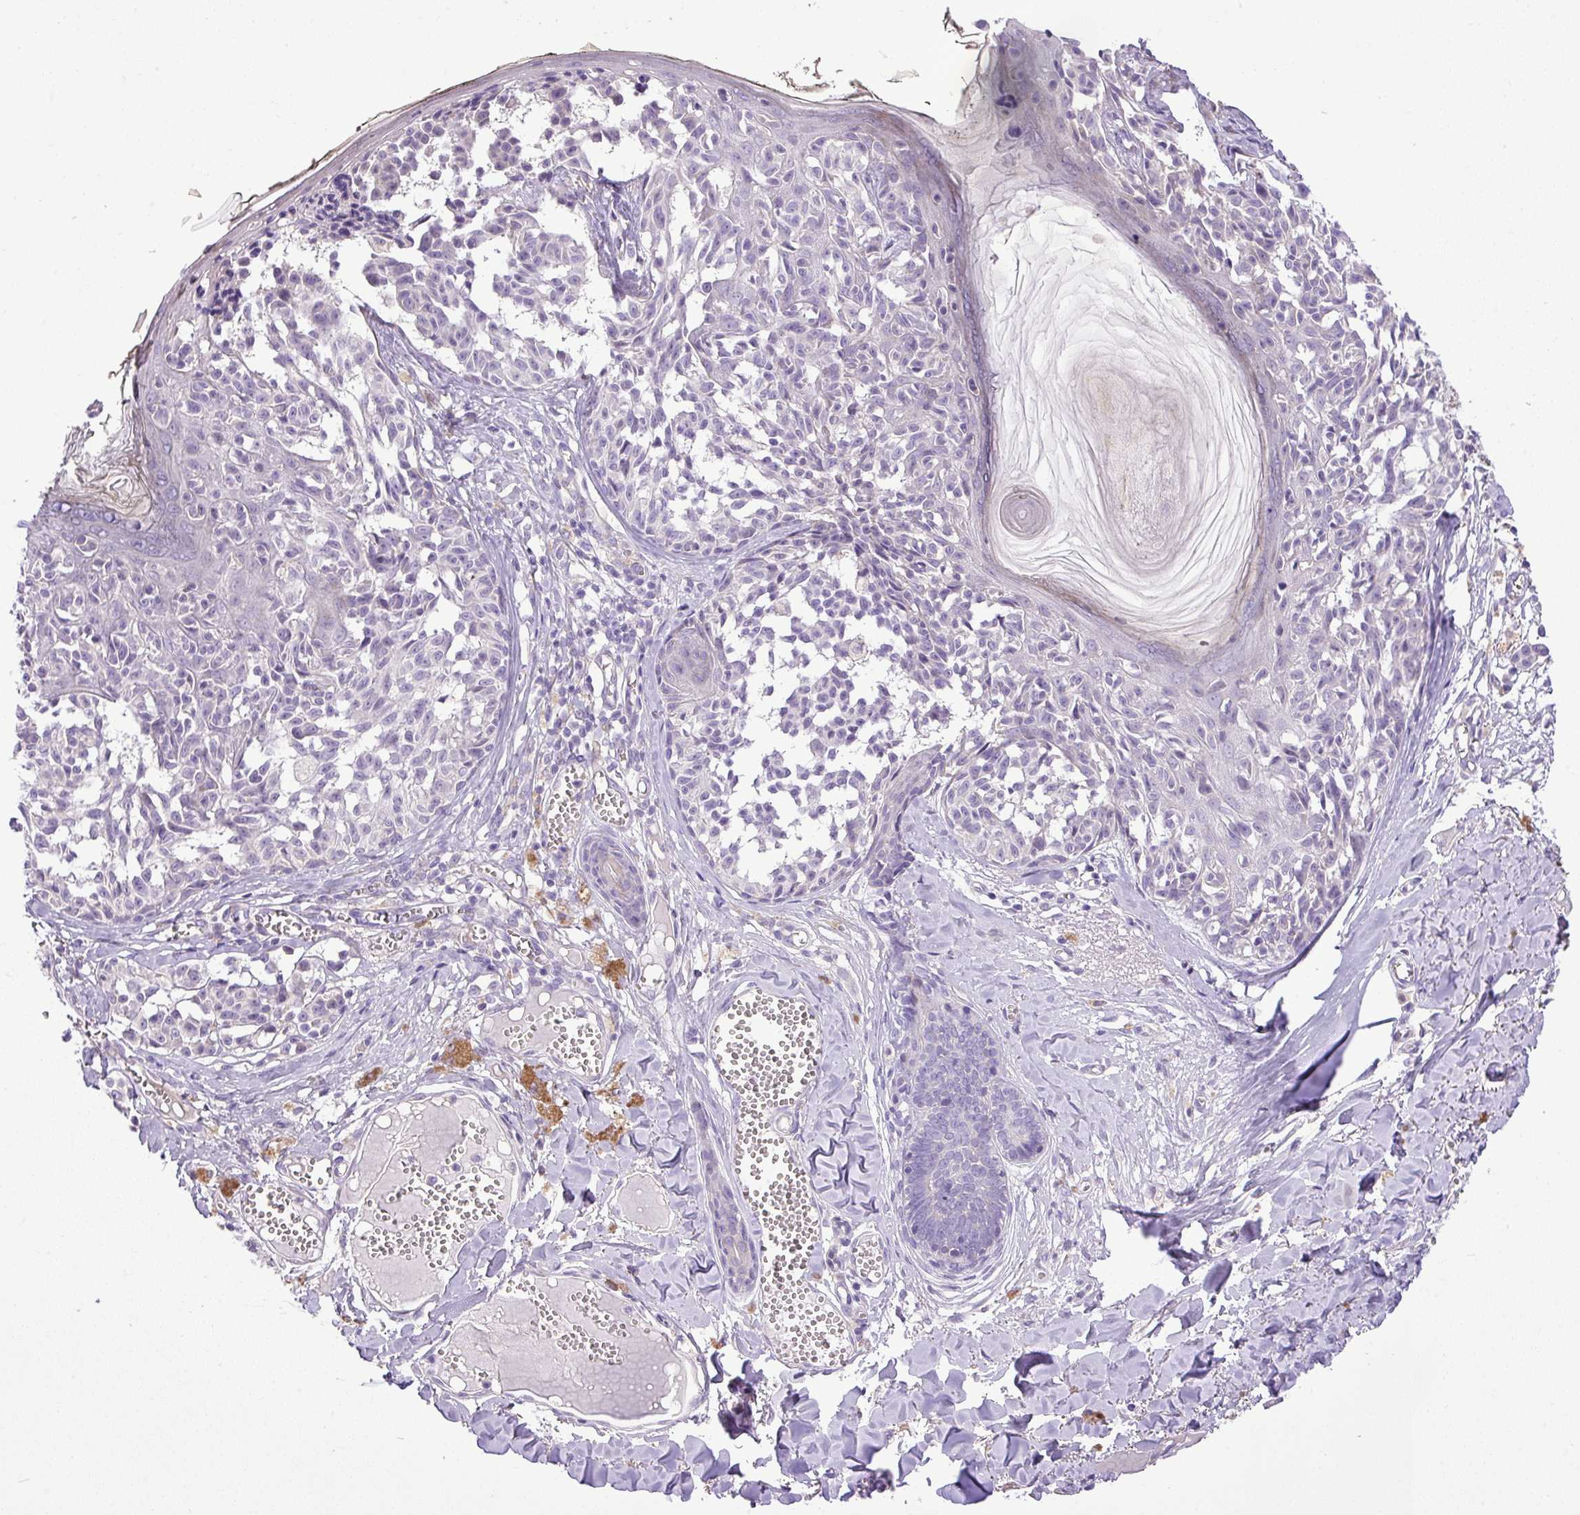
{"staining": {"intensity": "negative", "quantity": "none", "location": "none"}, "tissue": "melanoma", "cell_type": "Tumor cells", "image_type": "cancer", "snomed": [{"axis": "morphology", "description": "Malignant melanoma, NOS"}, {"axis": "topography", "description": "Skin"}], "caption": "Tumor cells show no significant protein positivity in malignant melanoma.", "gene": "MOCS3", "patient": {"sex": "female", "age": 43}}